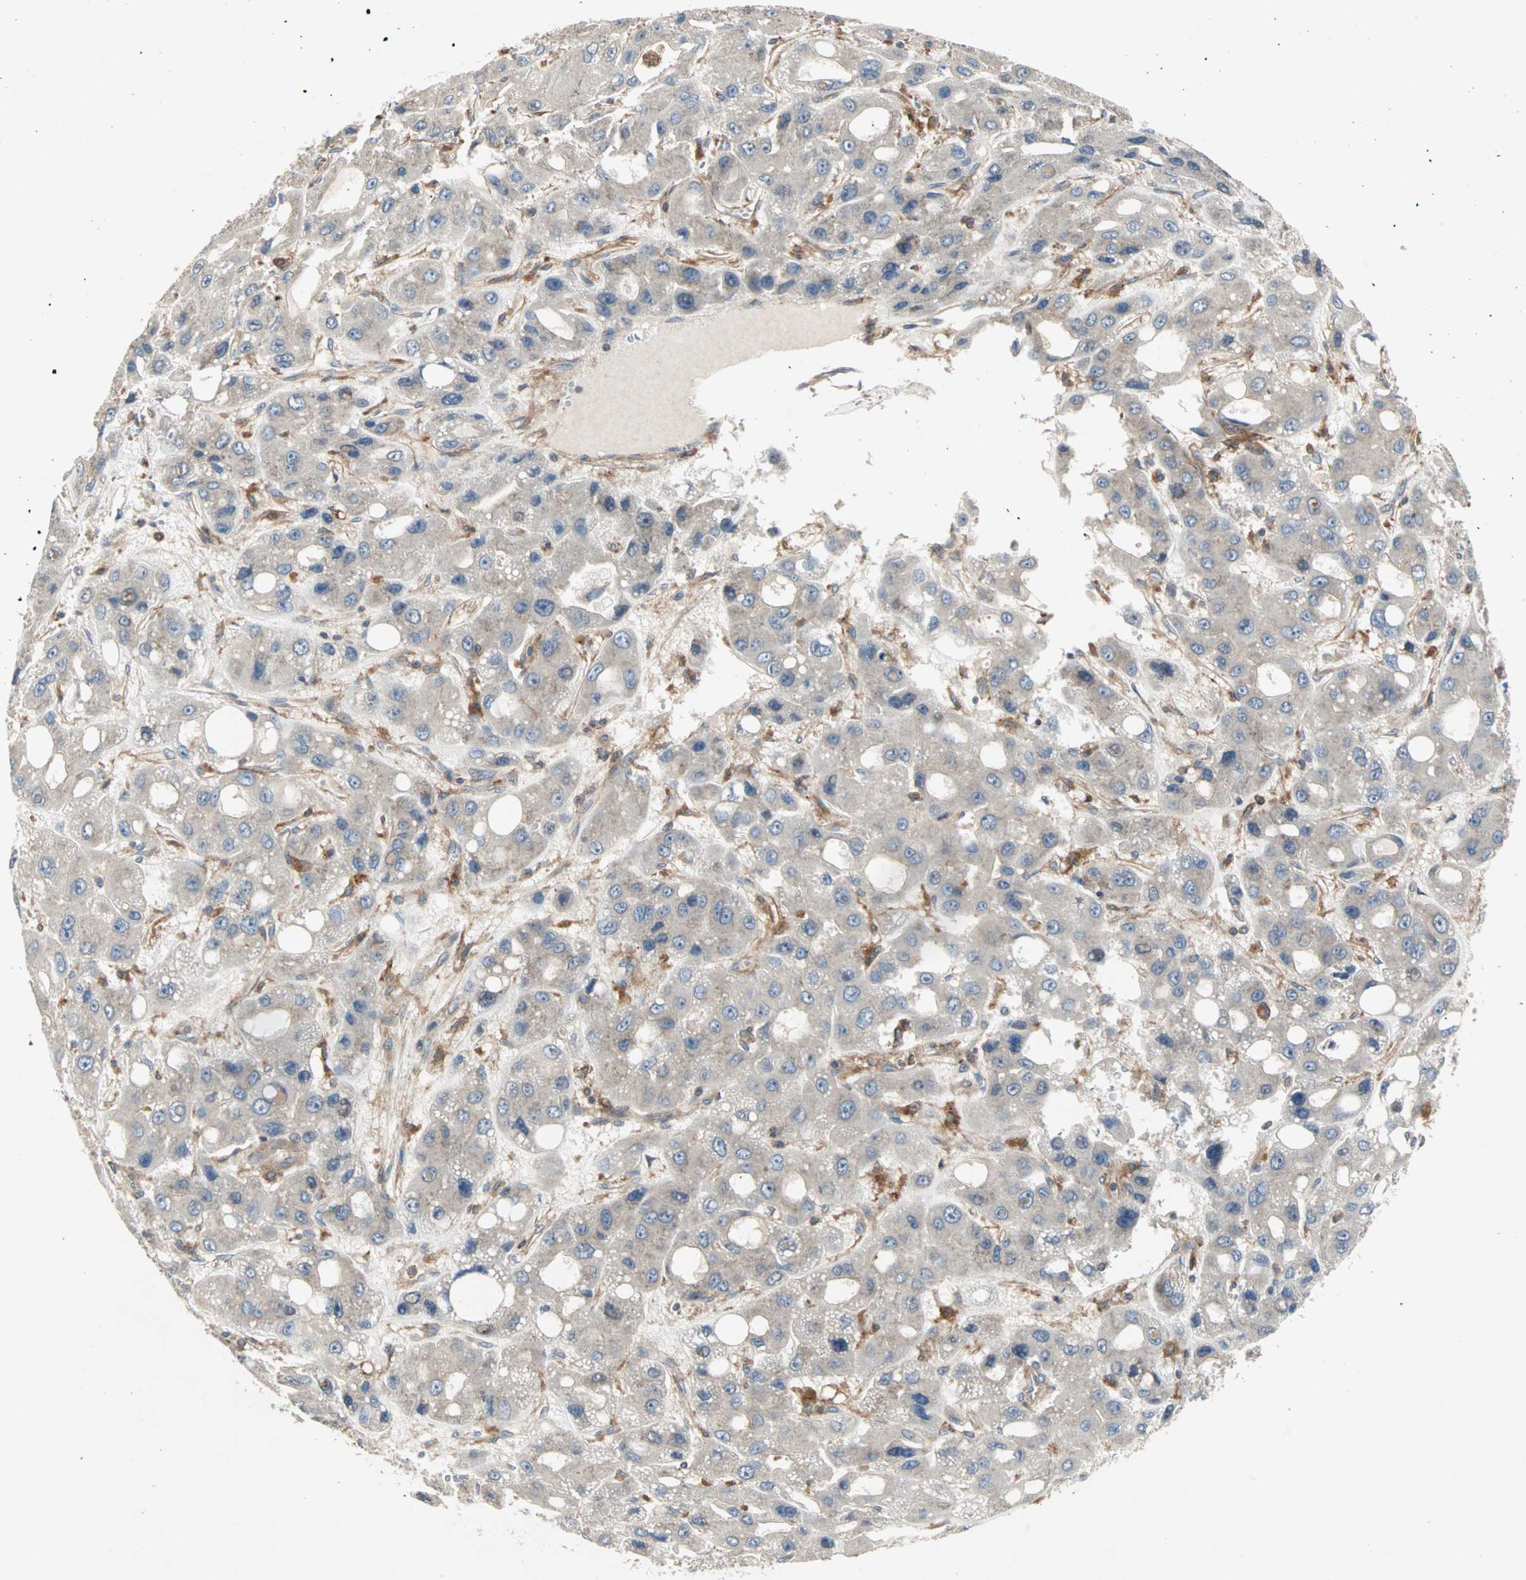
{"staining": {"intensity": "weak", "quantity": "25%-75%", "location": "cytoplasmic/membranous"}, "tissue": "liver cancer", "cell_type": "Tumor cells", "image_type": "cancer", "snomed": [{"axis": "morphology", "description": "Carcinoma, Hepatocellular, NOS"}, {"axis": "topography", "description": "Liver"}], "caption": "Protein expression analysis of liver cancer displays weak cytoplasmic/membranous expression in approximately 25%-75% of tumor cells.", "gene": "GNAI2", "patient": {"sex": "male", "age": 55}}